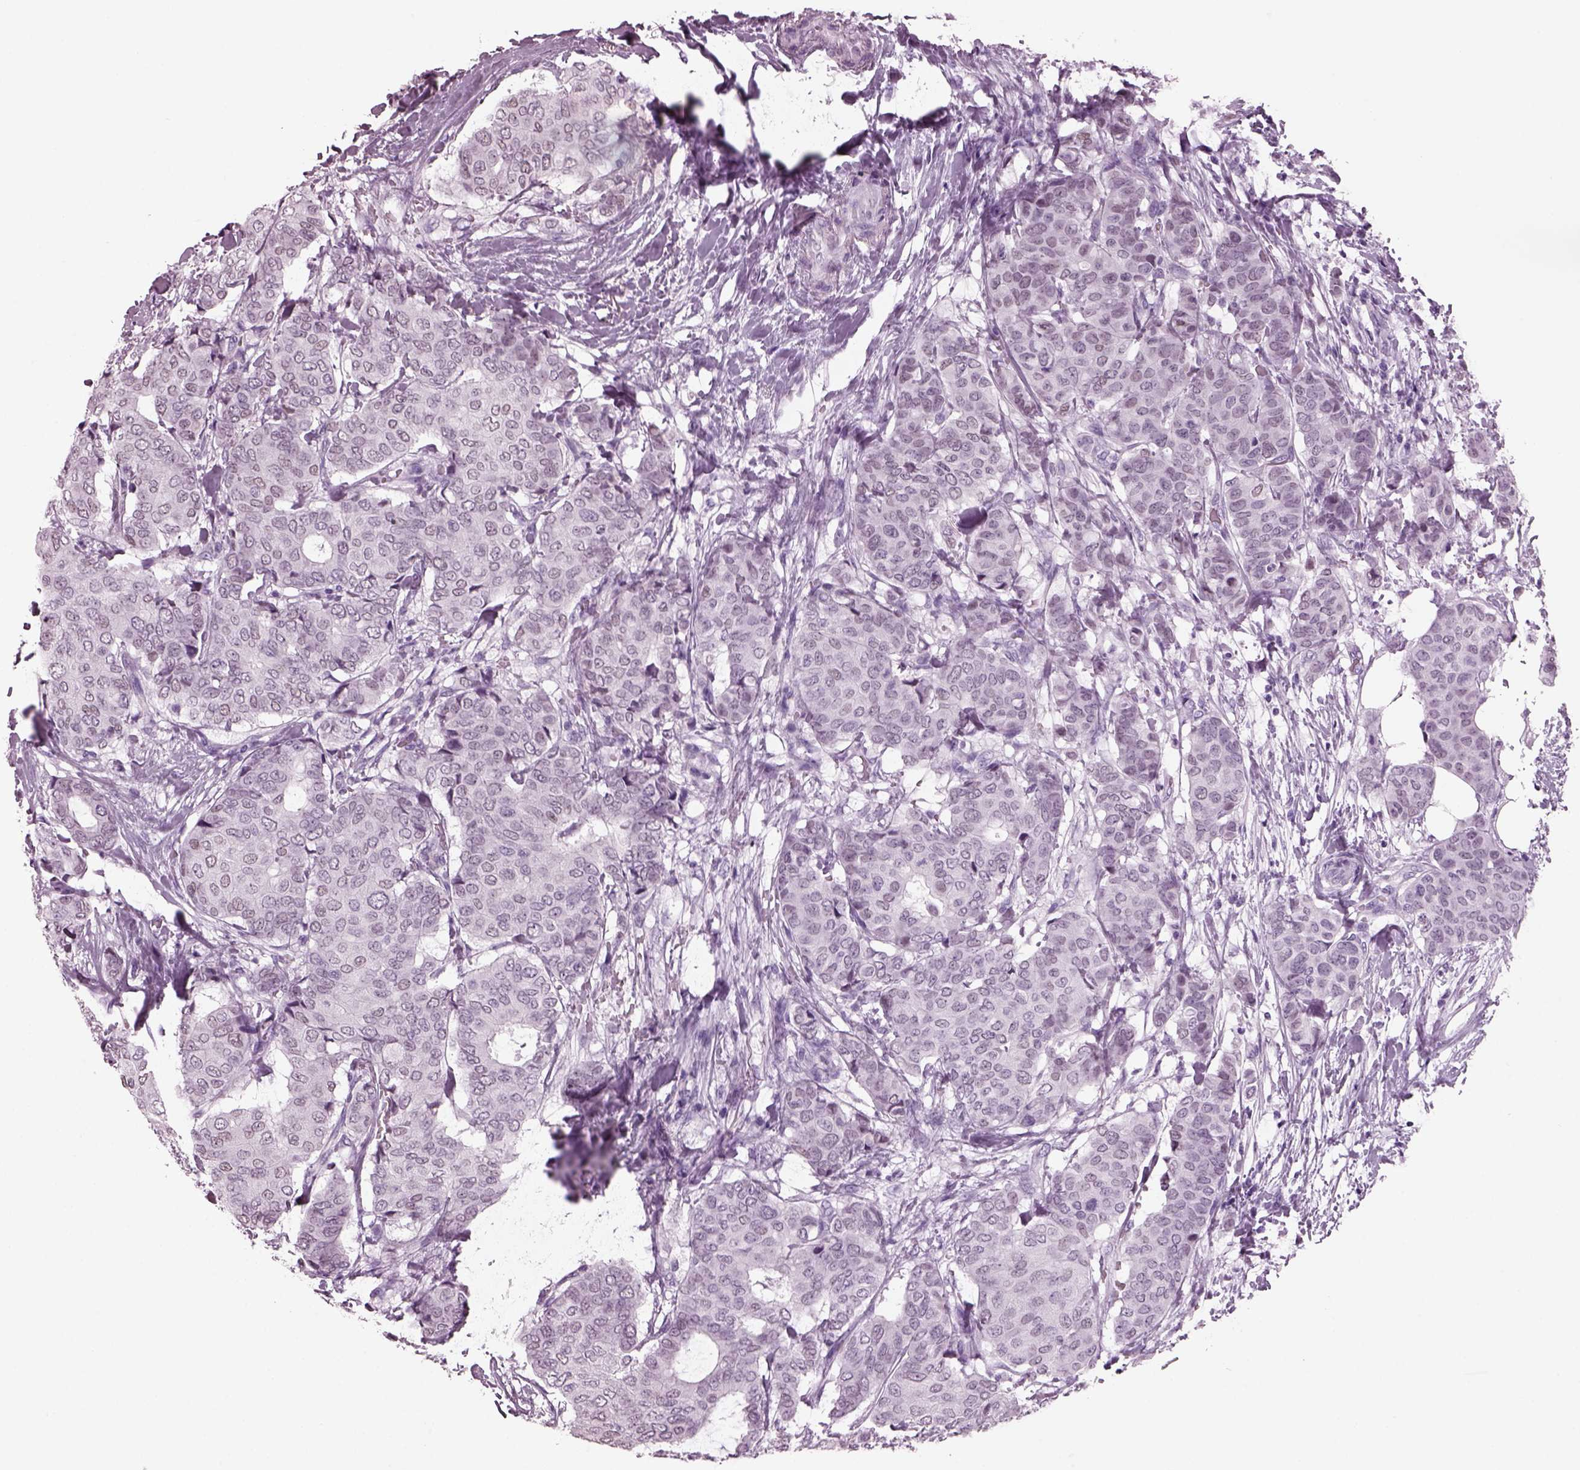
{"staining": {"intensity": "negative", "quantity": "none", "location": "none"}, "tissue": "breast cancer", "cell_type": "Tumor cells", "image_type": "cancer", "snomed": [{"axis": "morphology", "description": "Duct carcinoma"}, {"axis": "topography", "description": "Breast"}], "caption": "The immunohistochemistry (IHC) micrograph has no significant expression in tumor cells of breast cancer tissue.", "gene": "KRTAP3-2", "patient": {"sex": "female", "age": 75}}